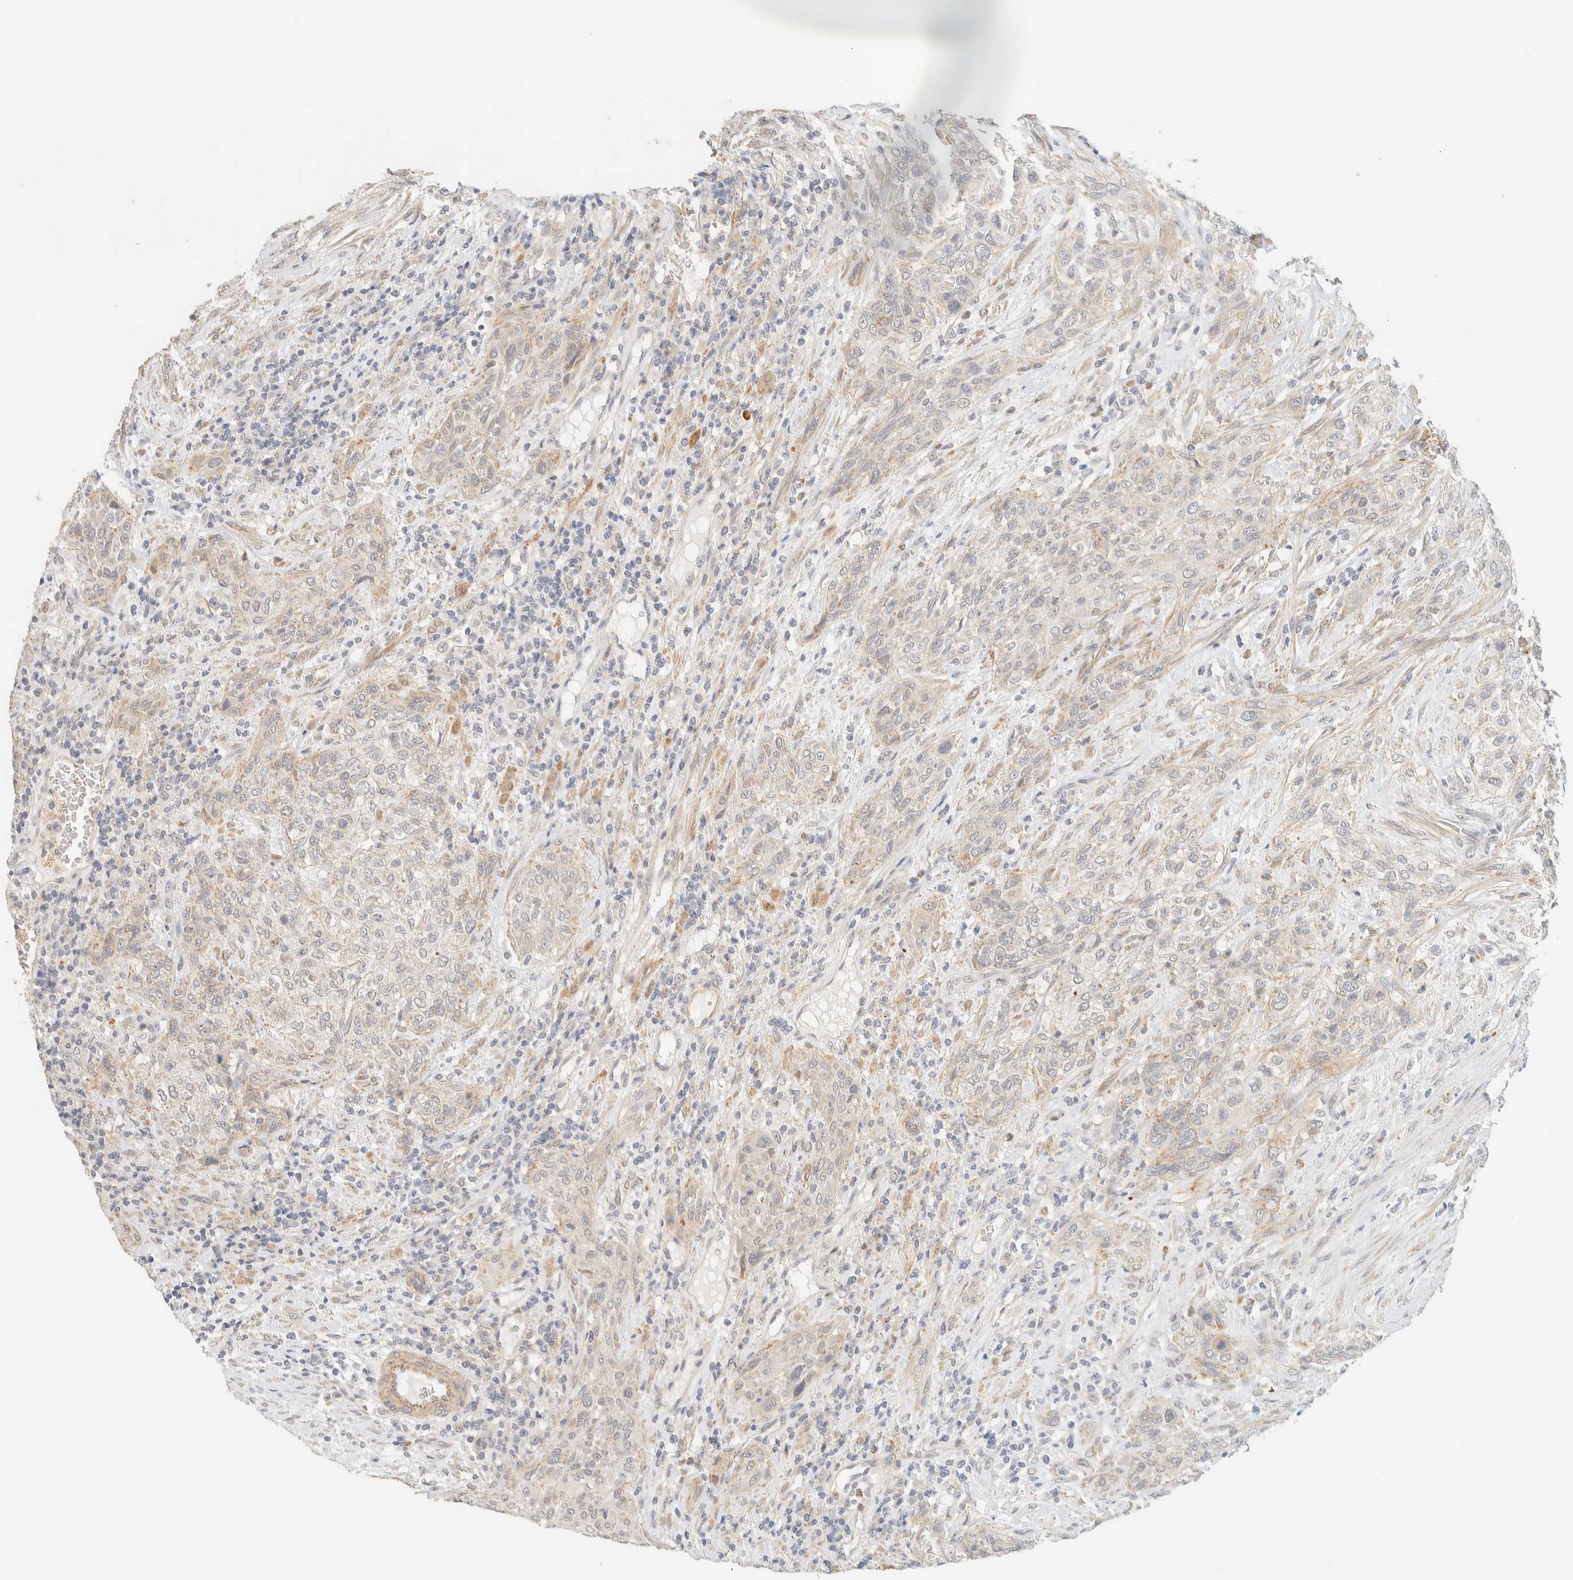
{"staining": {"intensity": "weak", "quantity": "<25%", "location": "cytoplasmic/membranous"}, "tissue": "urothelial cancer", "cell_type": "Tumor cells", "image_type": "cancer", "snomed": [{"axis": "morphology", "description": "Urothelial carcinoma, Low grade"}, {"axis": "morphology", "description": "Urothelial carcinoma, High grade"}, {"axis": "topography", "description": "Urinary bladder"}], "caption": "Tumor cells show no significant positivity in urothelial cancer.", "gene": "TNK1", "patient": {"sex": "male", "age": 35}}